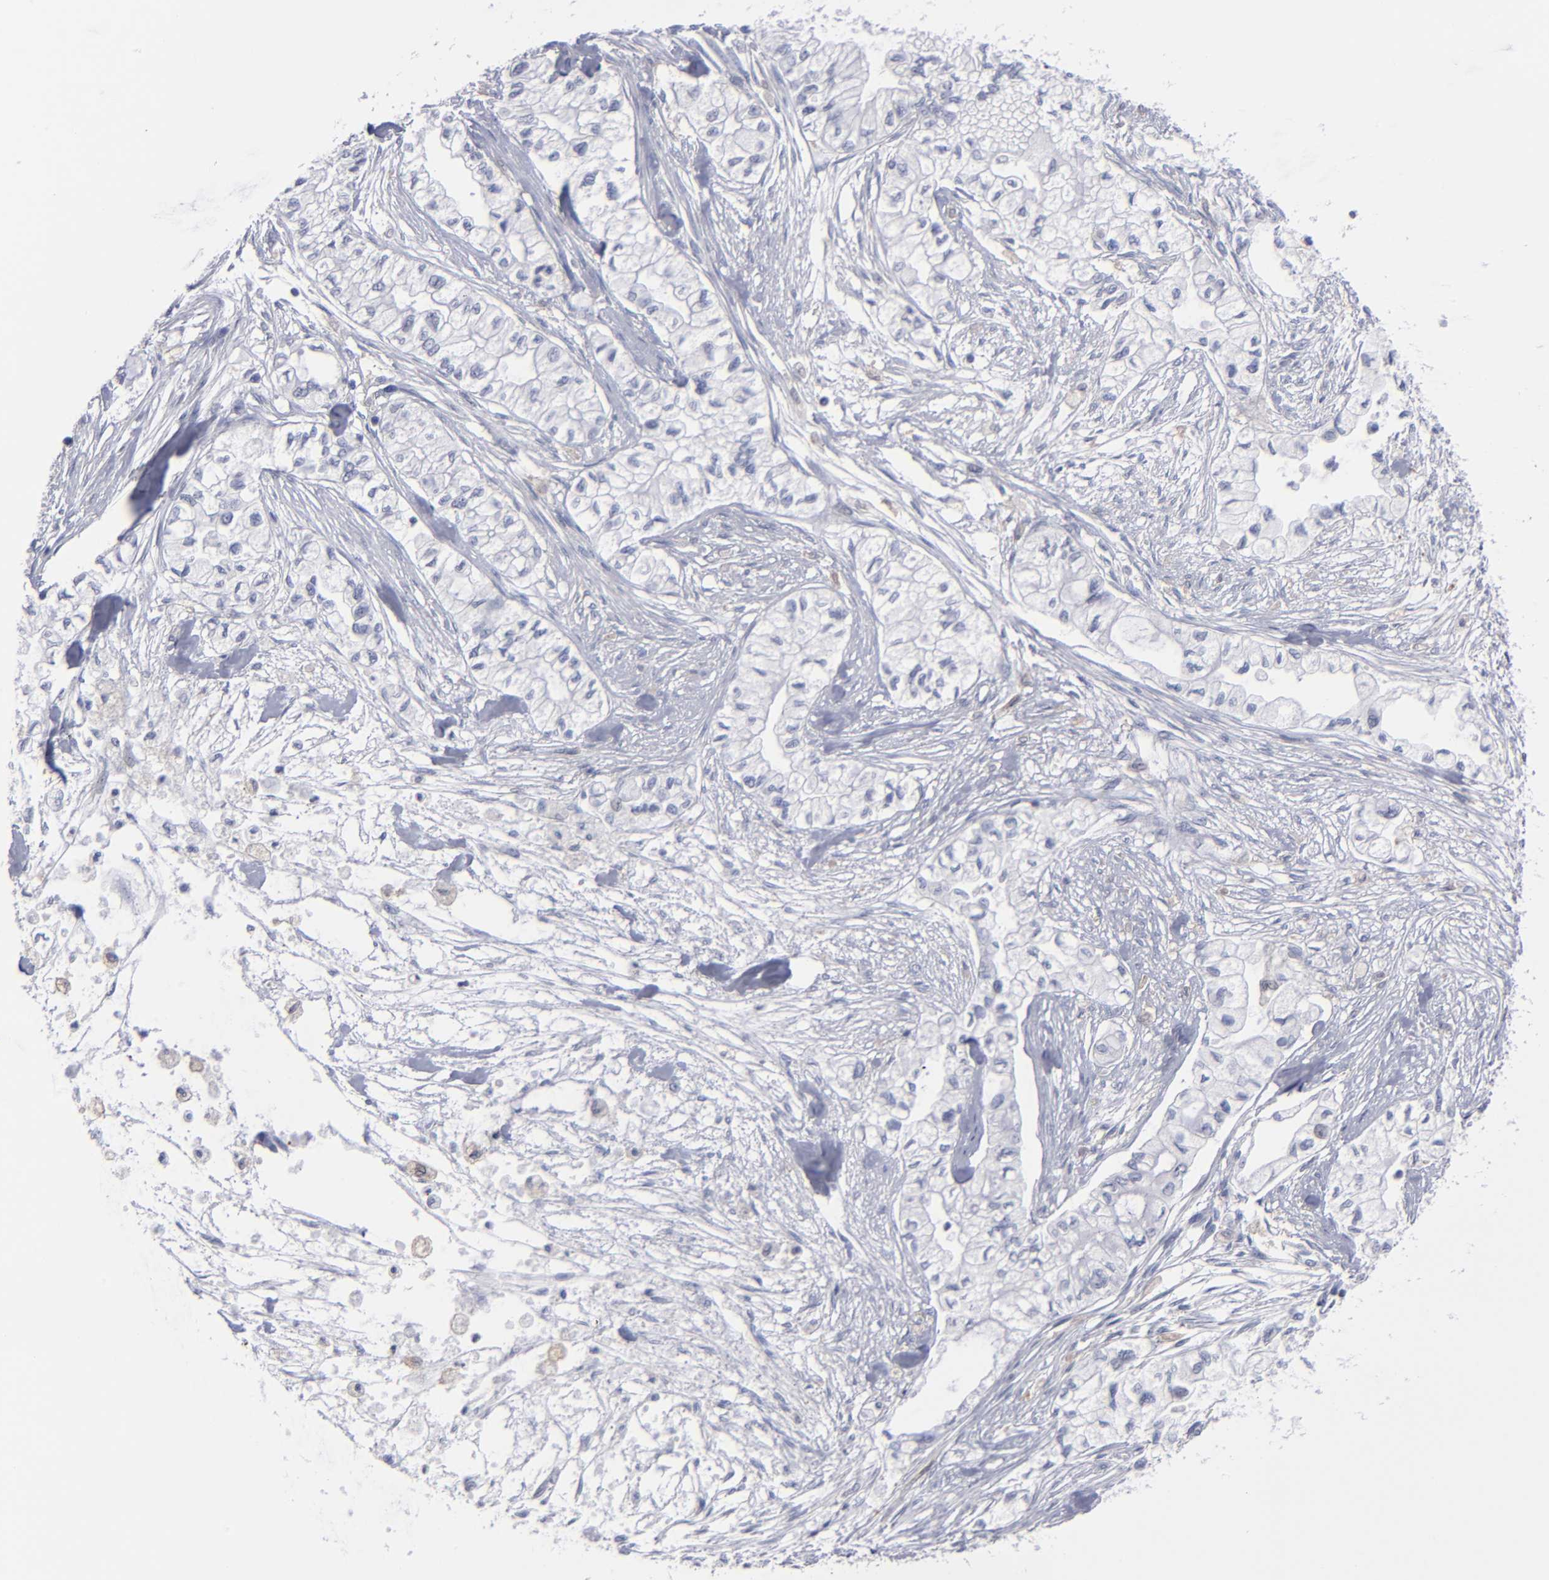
{"staining": {"intensity": "negative", "quantity": "none", "location": "none"}, "tissue": "pancreatic cancer", "cell_type": "Tumor cells", "image_type": "cancer", "snomed": [{"axis": "morphology", "description": "Adenocarcinoma, NOS"}, {"axis": "topography", "description": "Pancreas"}], "caption": "Tumor cells show no significant staining in pancreatic adenocarcinoma.", "gene": "RPH3A", "patient": {"sex": "male", "age": 79}}